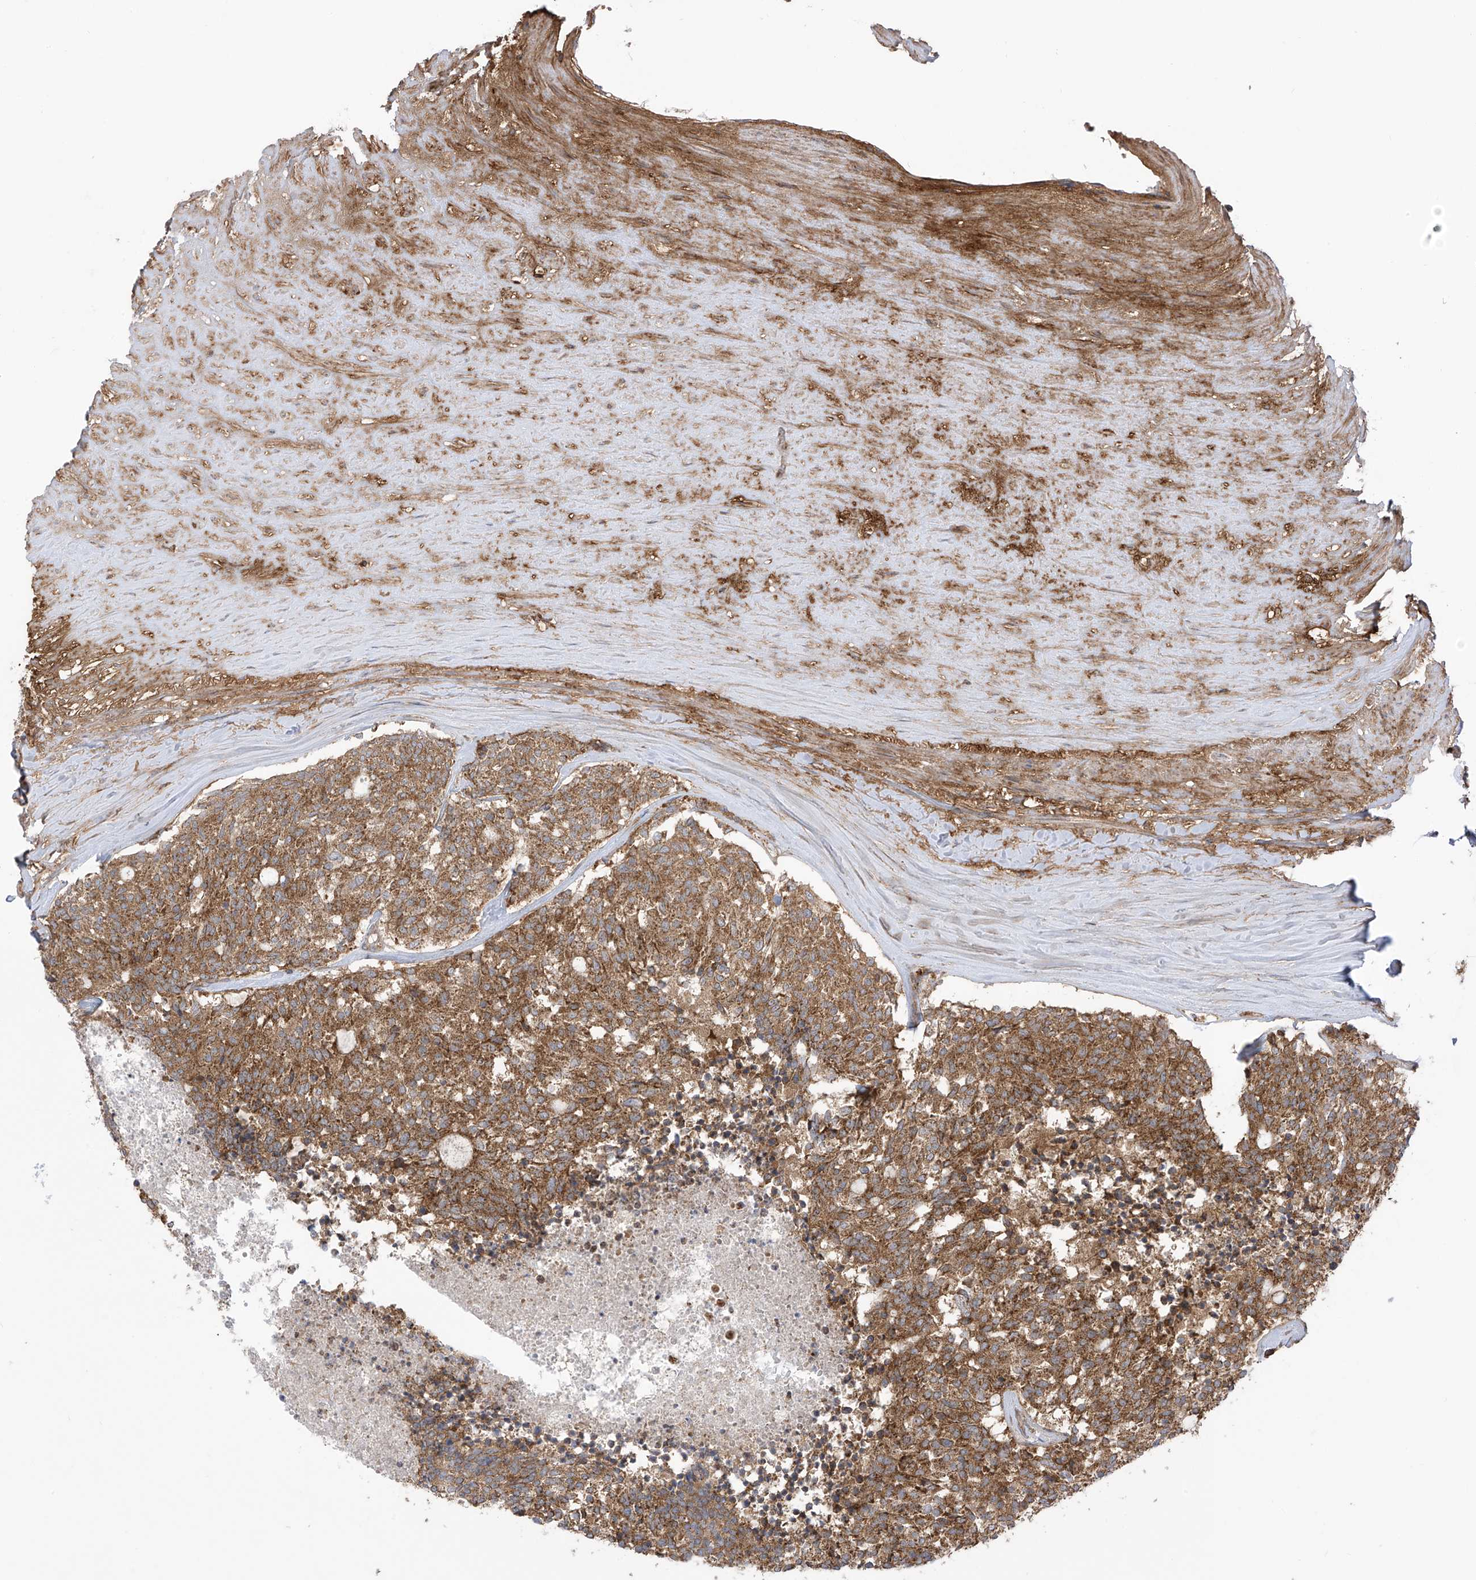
{"staining": {"intensity": "strong", "quantity": ">75%", "location": "cytoplasmic/membranous"}, "tissue": "carcinoid", "cell_type": "Tumor cells", "image_type": "cancer", "snomed": [{"axis": "morphology", "description": "Carcinoid, malignant, NOS"}, {"axis": "topography", "description": "Pancreas"}], "caption": "The photomicrograph exhibits a brown stain indicating the presence of a protein in the cytoplasmic/membranous of tumor cells in malignant carcinoid. (Brightfield microscopy of DAB IHC at high magnification).", "gene": "REPS1", "patient": {"sex": "female", "age": 54}}